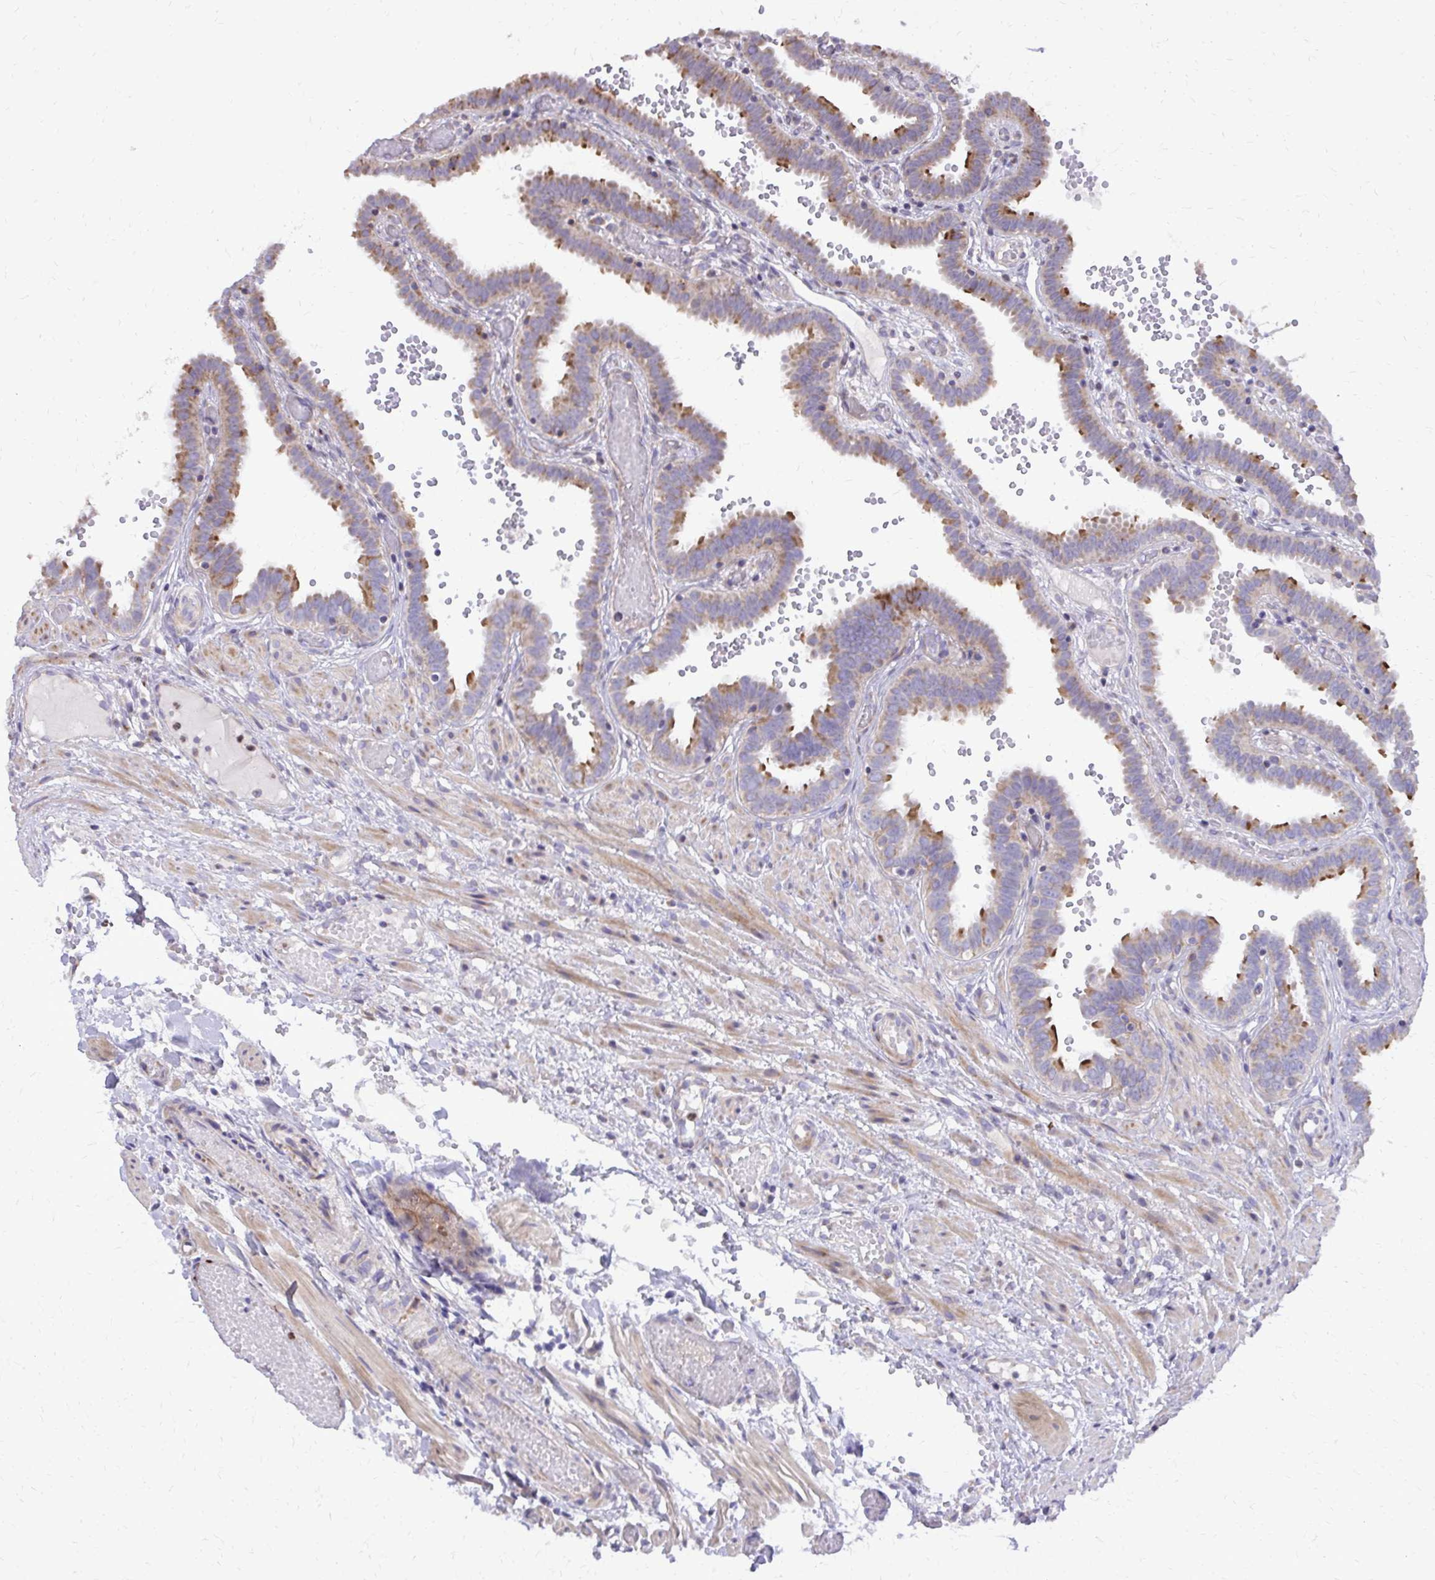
{"staining": {"intensity": "strong", "quantity": "25%-75%", "location": "cytoplasmic/membranous"}, "tissue": "fallopian tube", "cell_type": "Glandular cells", "image_type": "normal", "snomed": [{"axis": "morphology", "description": "Normal tissue, NOS"}, {"axis": "topography", "description": "Fallopian tube"}], "caption": "This micrograph reveals IHC staining of benign fallopian tube, with high strong cytoplasmic/membranous positivity in about 25%-75% of glandular cells.", "gene": "ABCC3", "patient": {"sex": "female", "age": 37}}